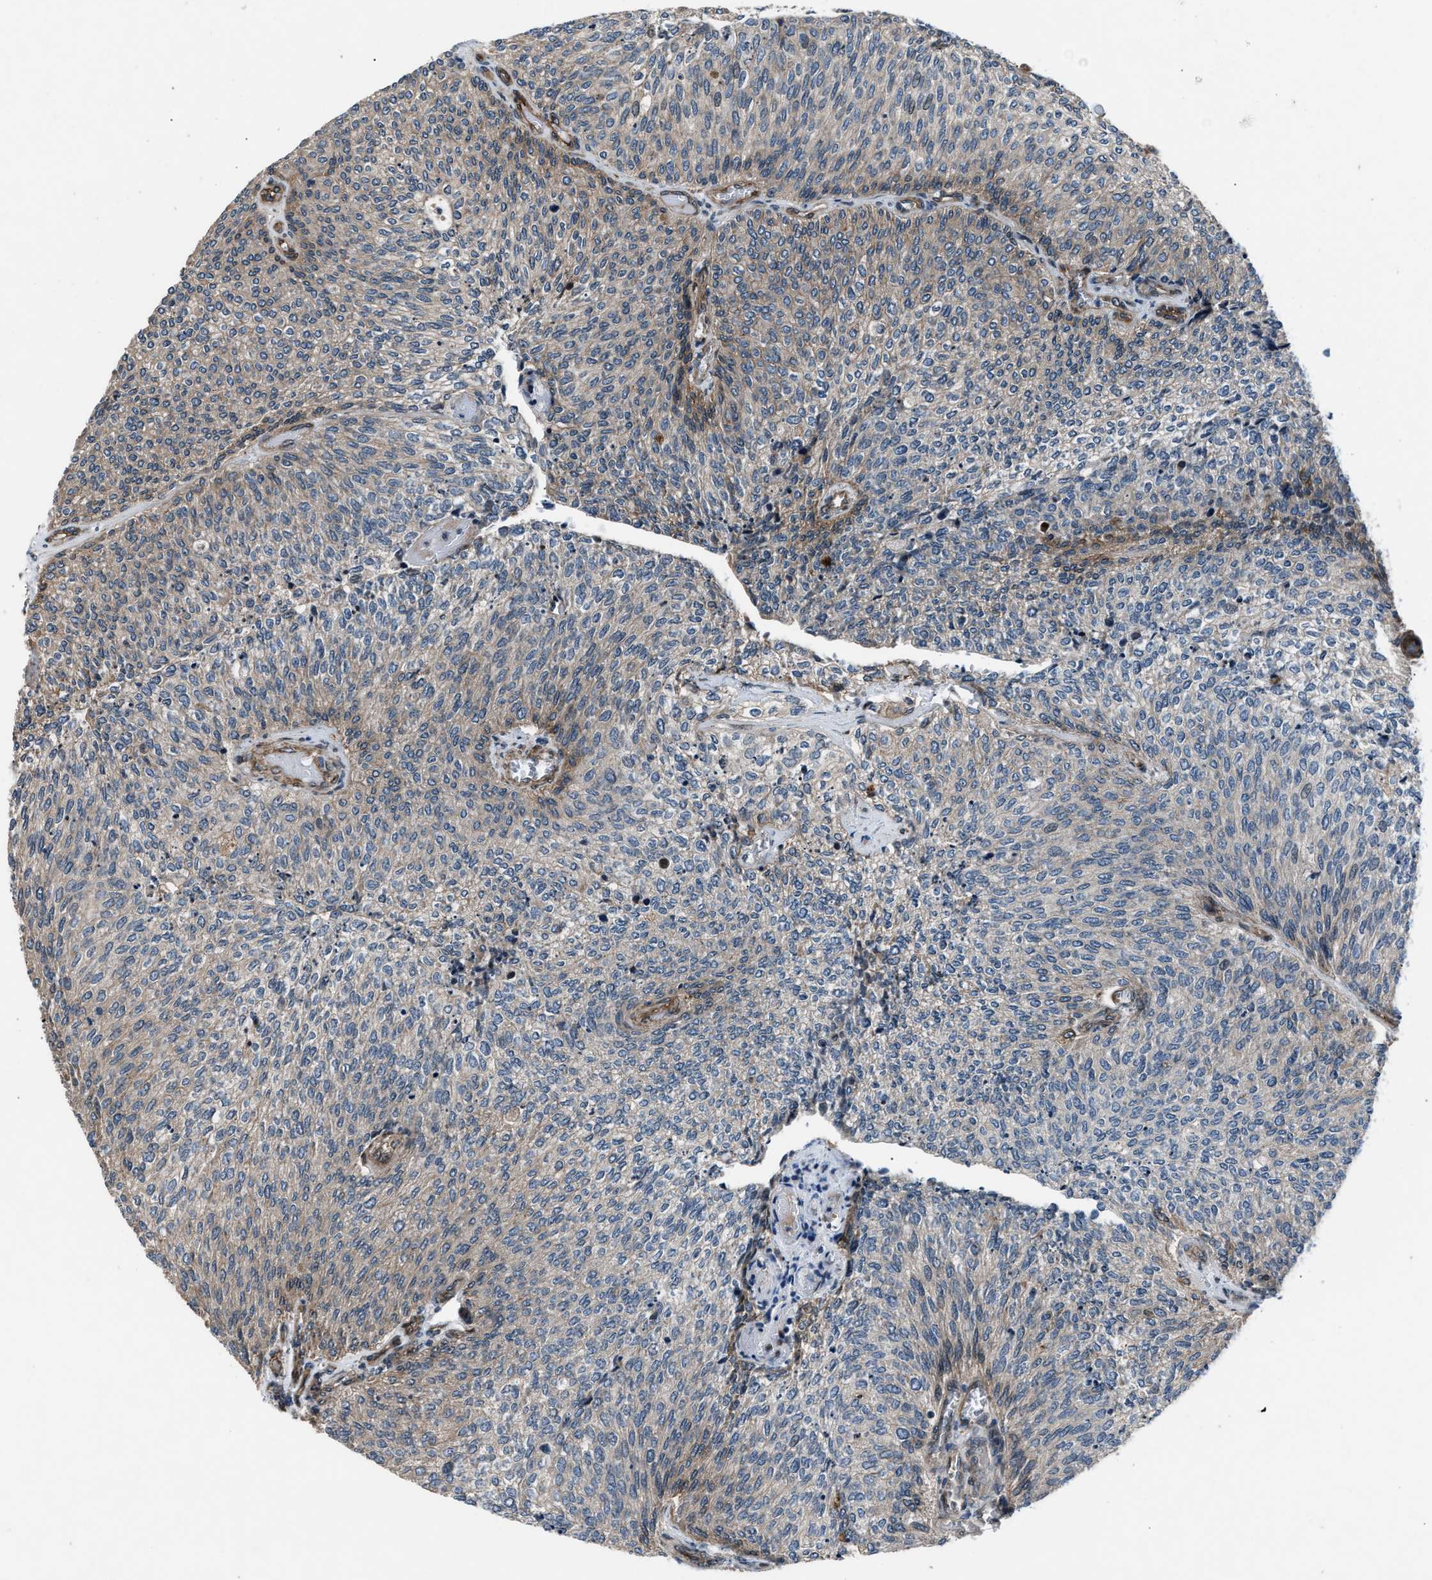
{"staining": {"intensity": "weak", "quantity": "25%-75%", "location": "cytoplasmic/membranous"}, "tissue": "urothelial cancer", "cell_type": "Tumor cells", "image_type": "cancer", "snomed": [{"axis": "morphology", "description": "Urothelial carcinoma, Low grade"}, {"axis": "topography", "description": "Urinary bladder"}], "caption": "Immunohistochemistry (IHC) of urothelial carcinoma (low-grade) exhibits low levels of weak cytoplasmic/membranous staining in approximately 25%-75% of tumor cells.", "gene": "DYNC2I1", "patient": {"sex": "female", "age": 79}}